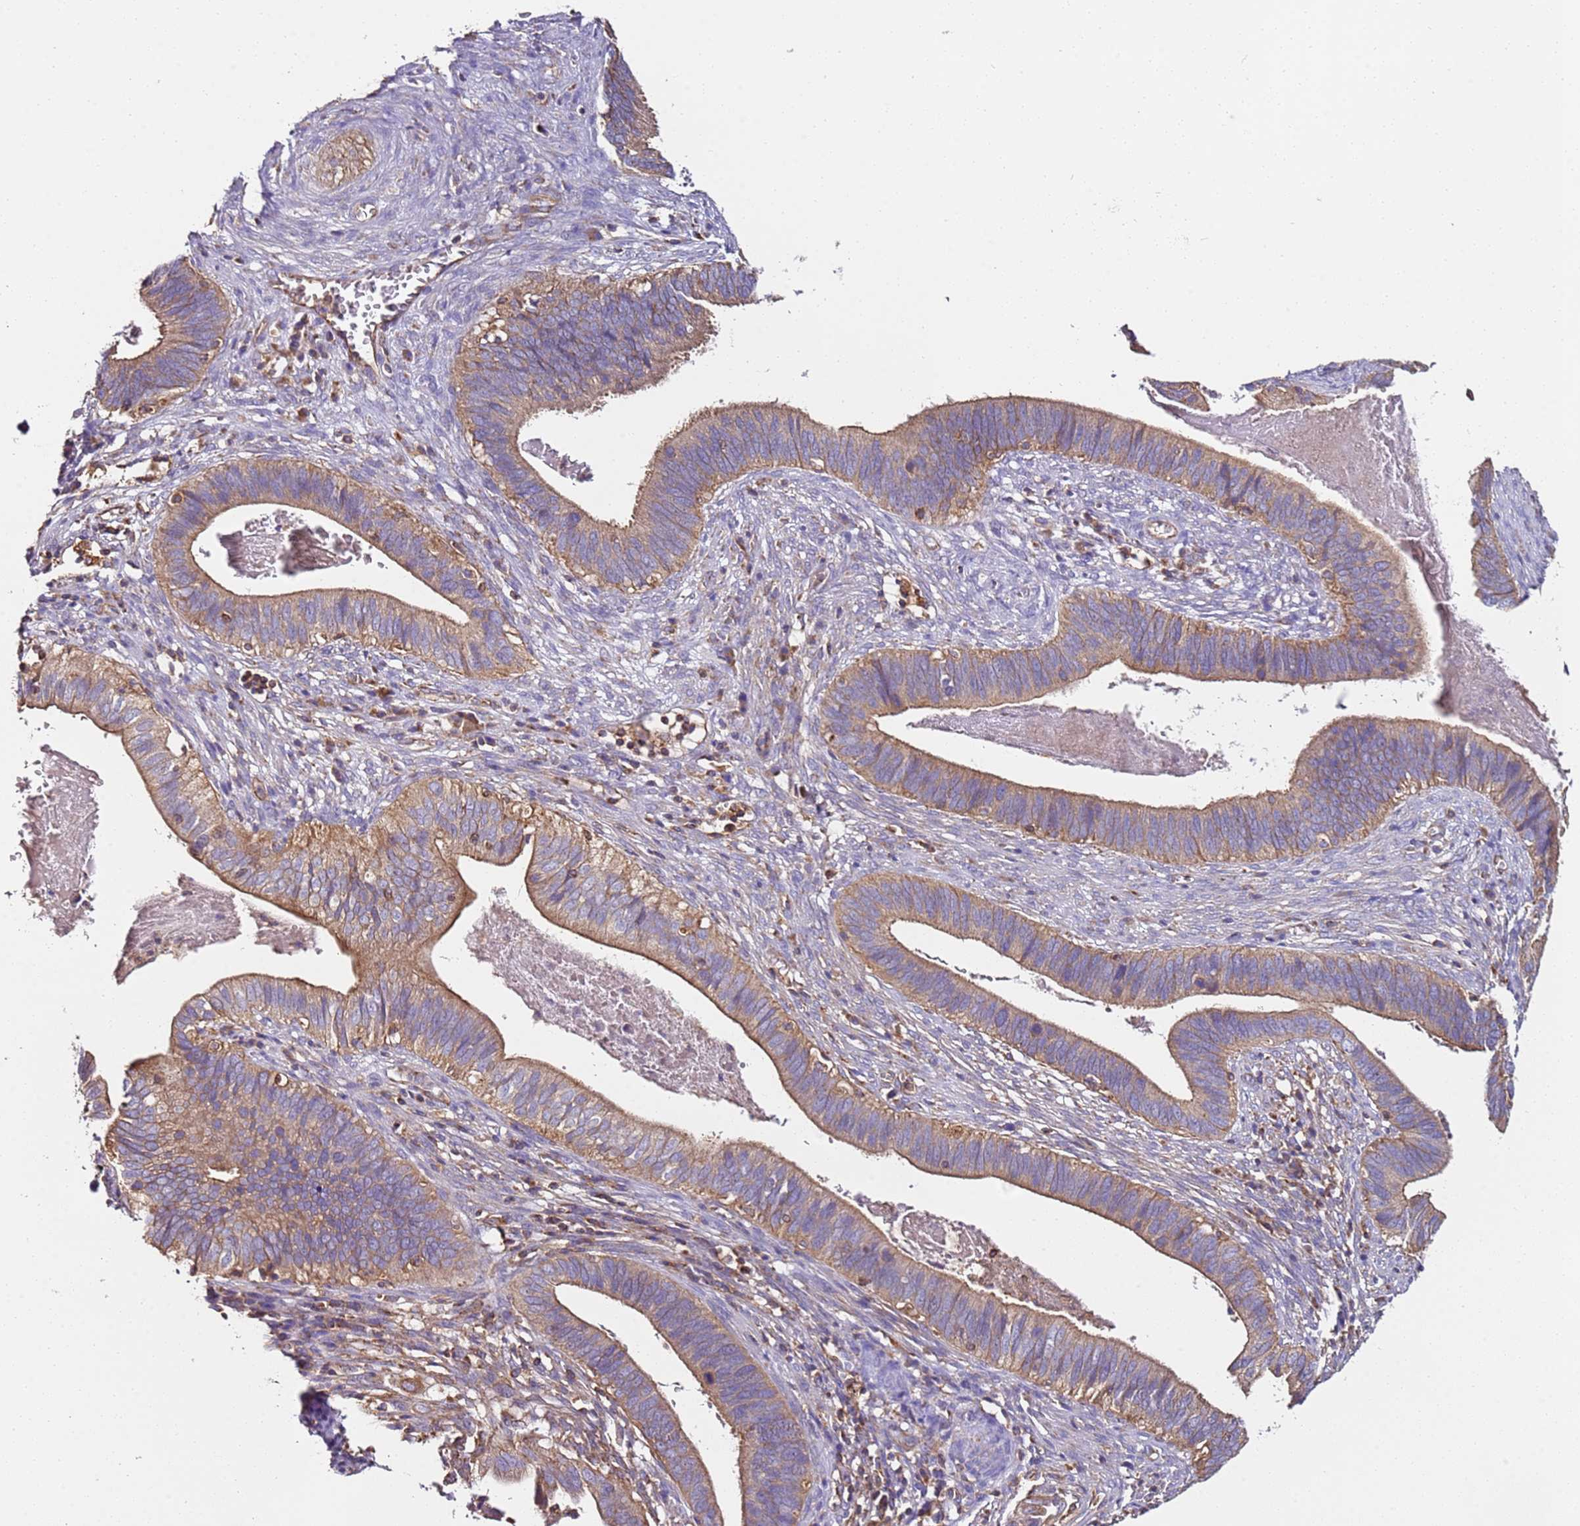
{"staining": {"intensity": "moderate", "quantity": ">75%", "location": "cytoplasmic/membranous"}, "tissue": "cervical cancer", "cell_type": "Tumor cells", "image_type": "cancer", "snomed": [{"axis": "morphology", "description": "Adenocarcinoma, NOS"}, {"axis": "topography", "description": "Cervix"}], "caption": "DAB immunohistochemical staining of human cervical cancer (adenocarcinoma) exhibits moderate cytoplasmic/membranous protein expression in about >75% of tumor cells. (DAB = brown stain, brightfield microscopy at high magnification).", "gene": "RMND5A", "patient": {"sex": "female", "age": 42}}